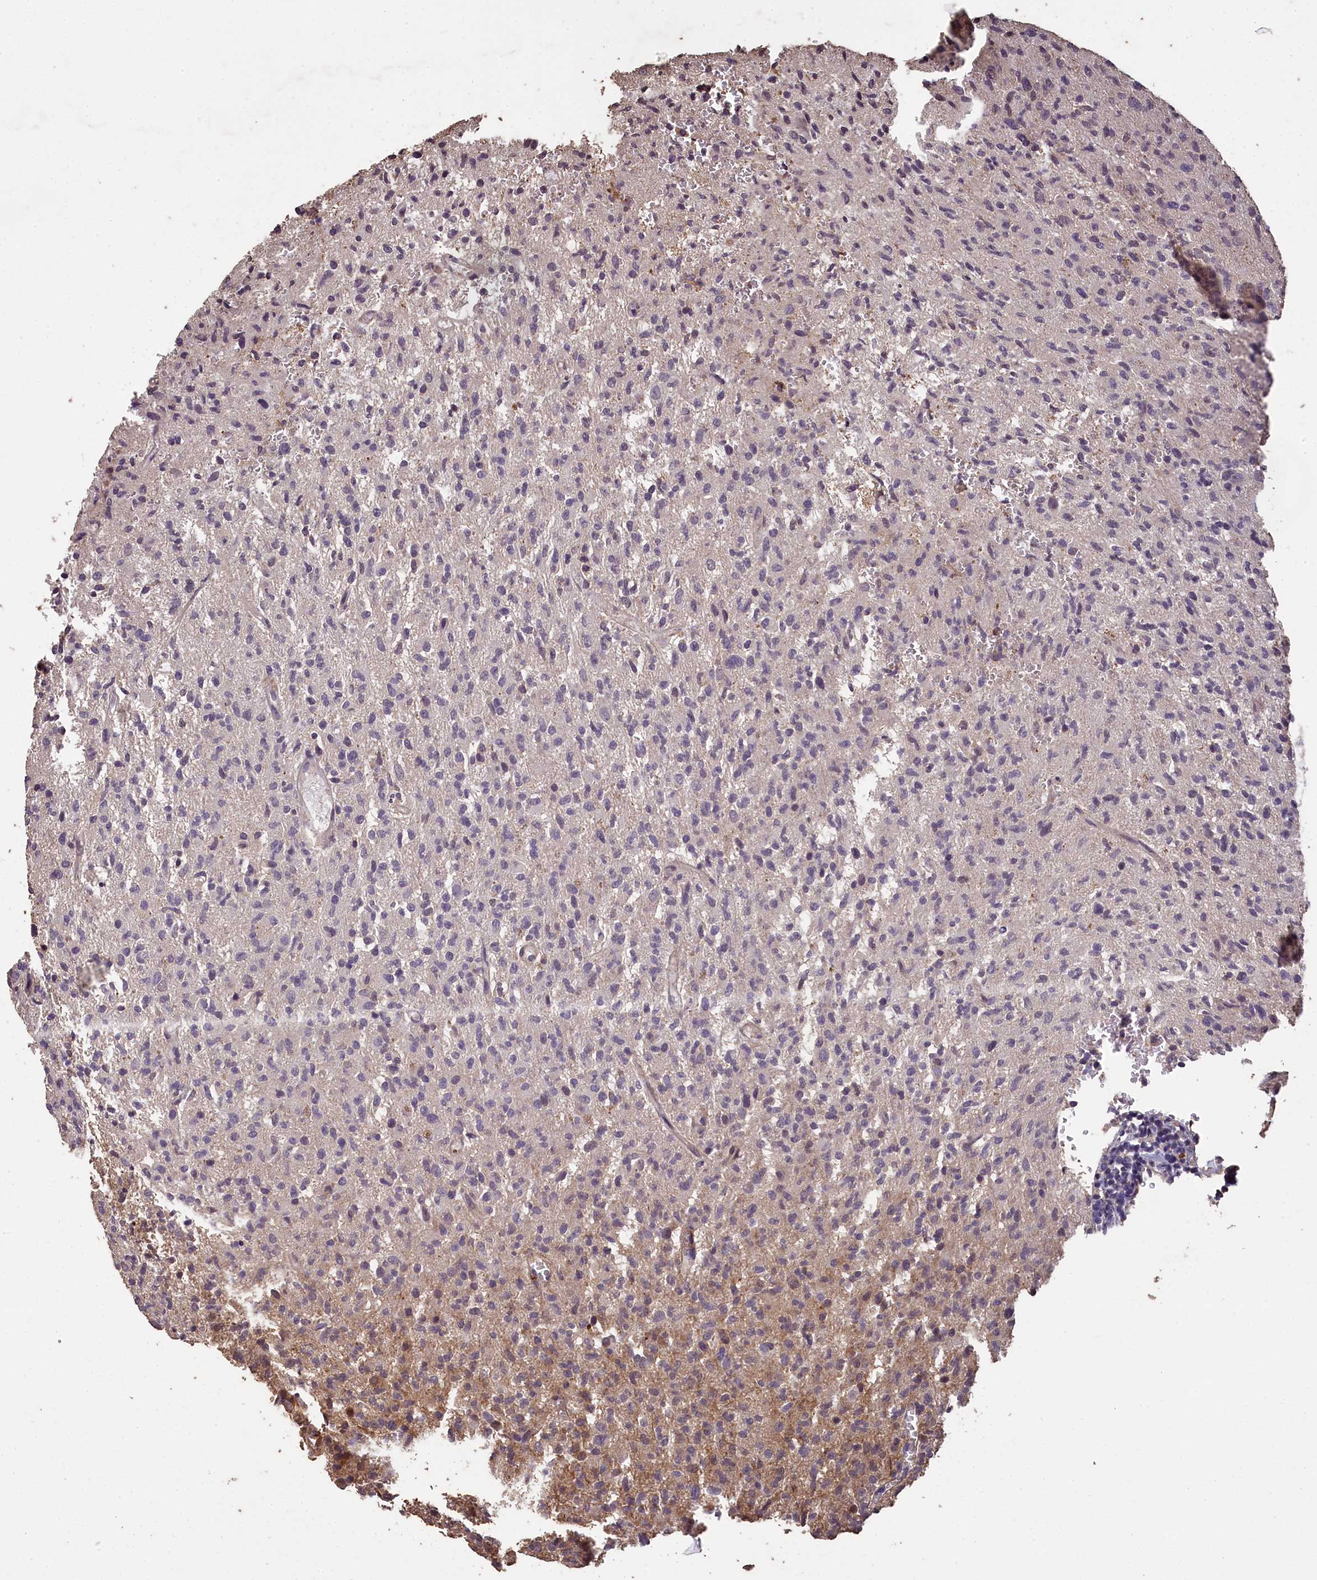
{"staining": {"intensity": "weak", "quantity": "<25%", "location": "cytoplasmic/membranous"}, "tissue": "glioma", "cell_type": "Tumor cells", "image_type": "cancer", "snomed": [{"axis": "morphology", "description": "Glioma, malignant, High grade"}, {"axis": "topography", "description": "Brain"}], "caption": "Histopathology image shows no protein positivity in tumor cells of malignant high-grade glioma tissue.", "gene": "CHD9", "patient": {"sex": "female", "age": 57}}